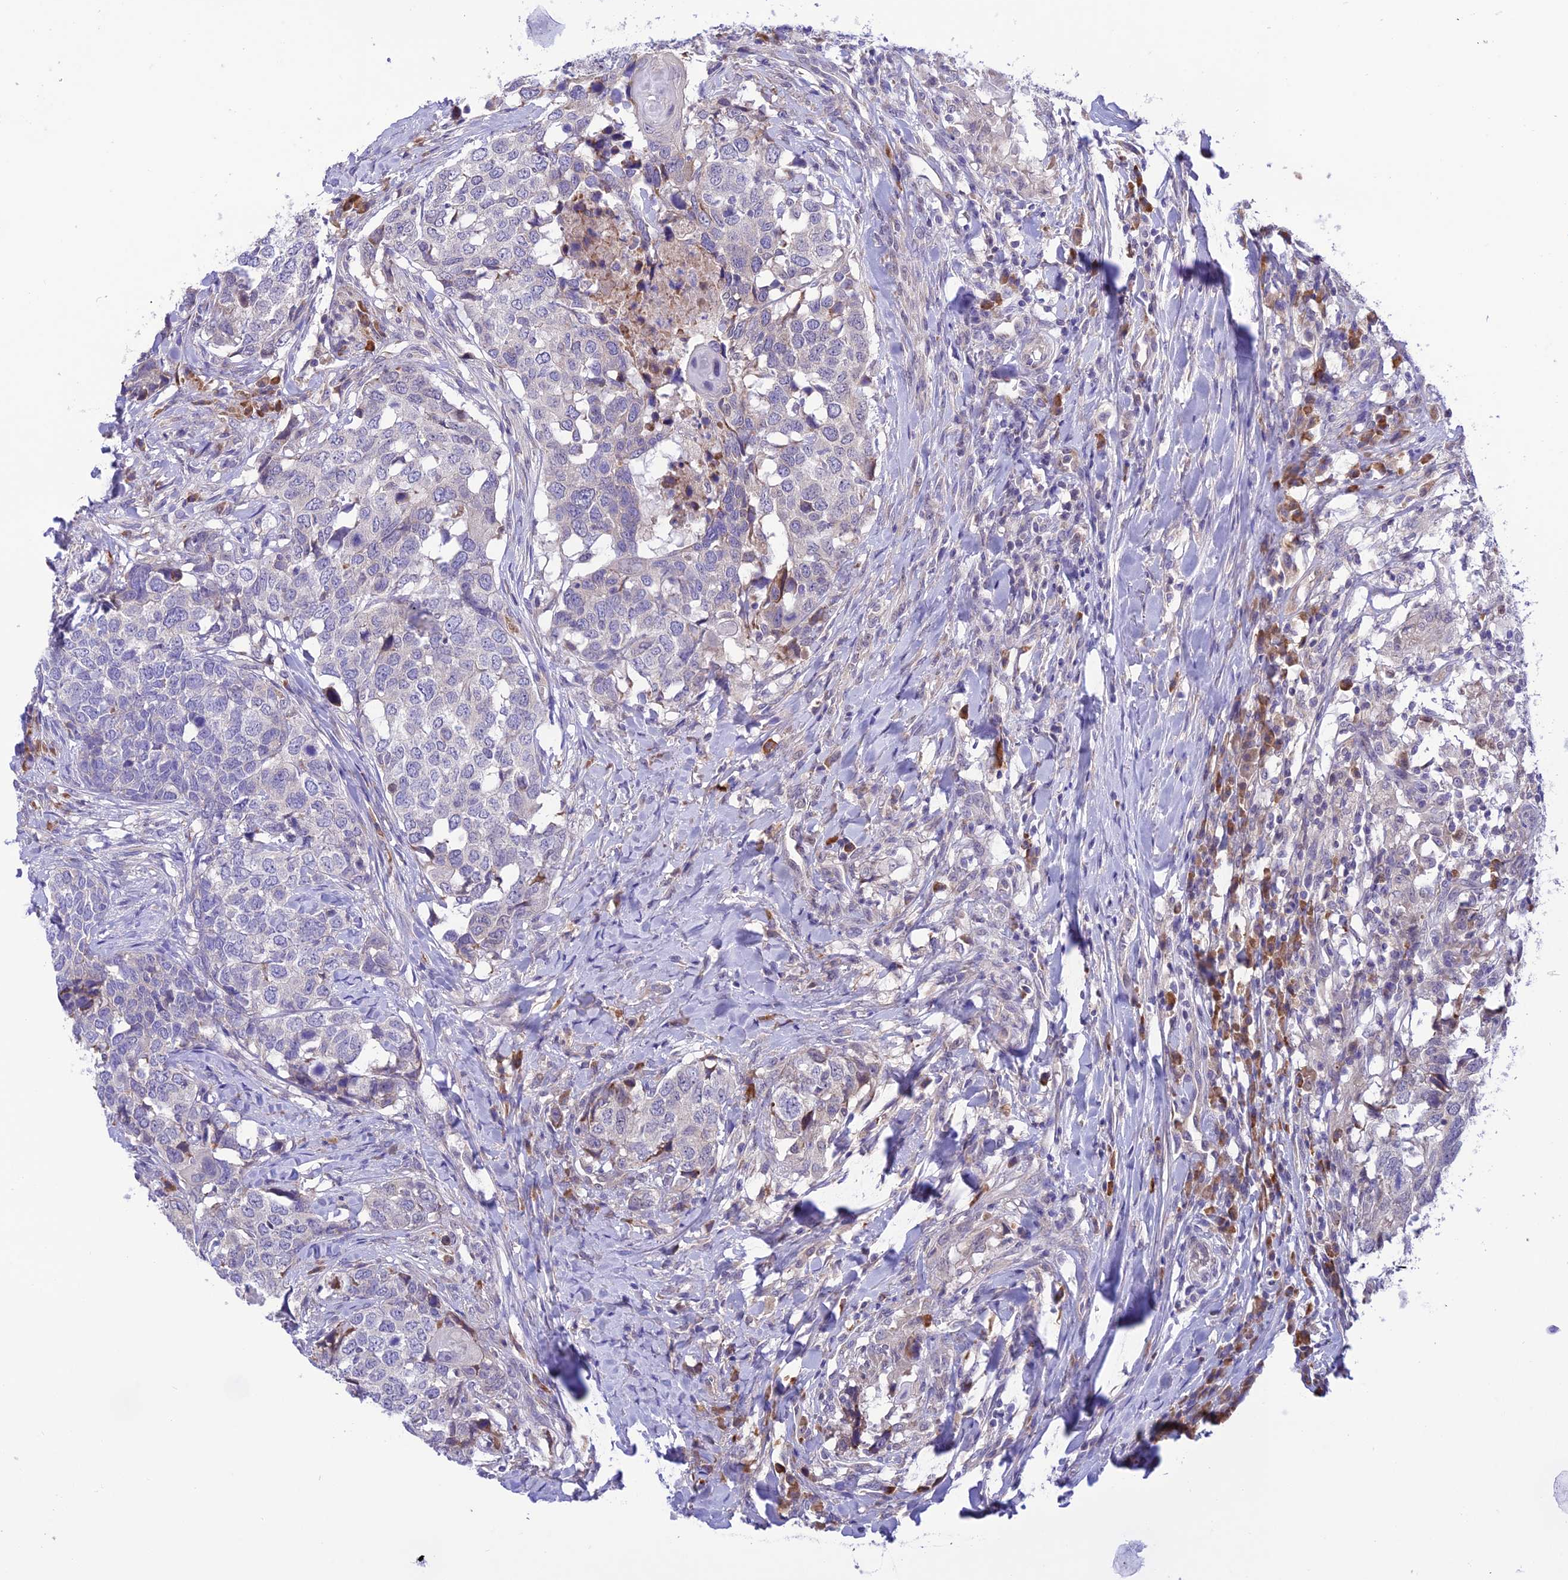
{"staining": {"intensity": "negative", "quantity": "none", "location": "none"}, "tissue": "head and neck cancer", "cell_type": "Tumor cells", "image_type": "cancer", "snomed": [{"axis": "morphology", "description": "Squamous cell carcinoma, NOS"}, {"axis": "topography", "description": "Head-Neck"}], "caption": "This is an IHC image of squamous cell carcinoma (head and neck). There is no expression in tumor cells.", "gene": "RNF126", "patient": {"sex": "male", "age": 66}}